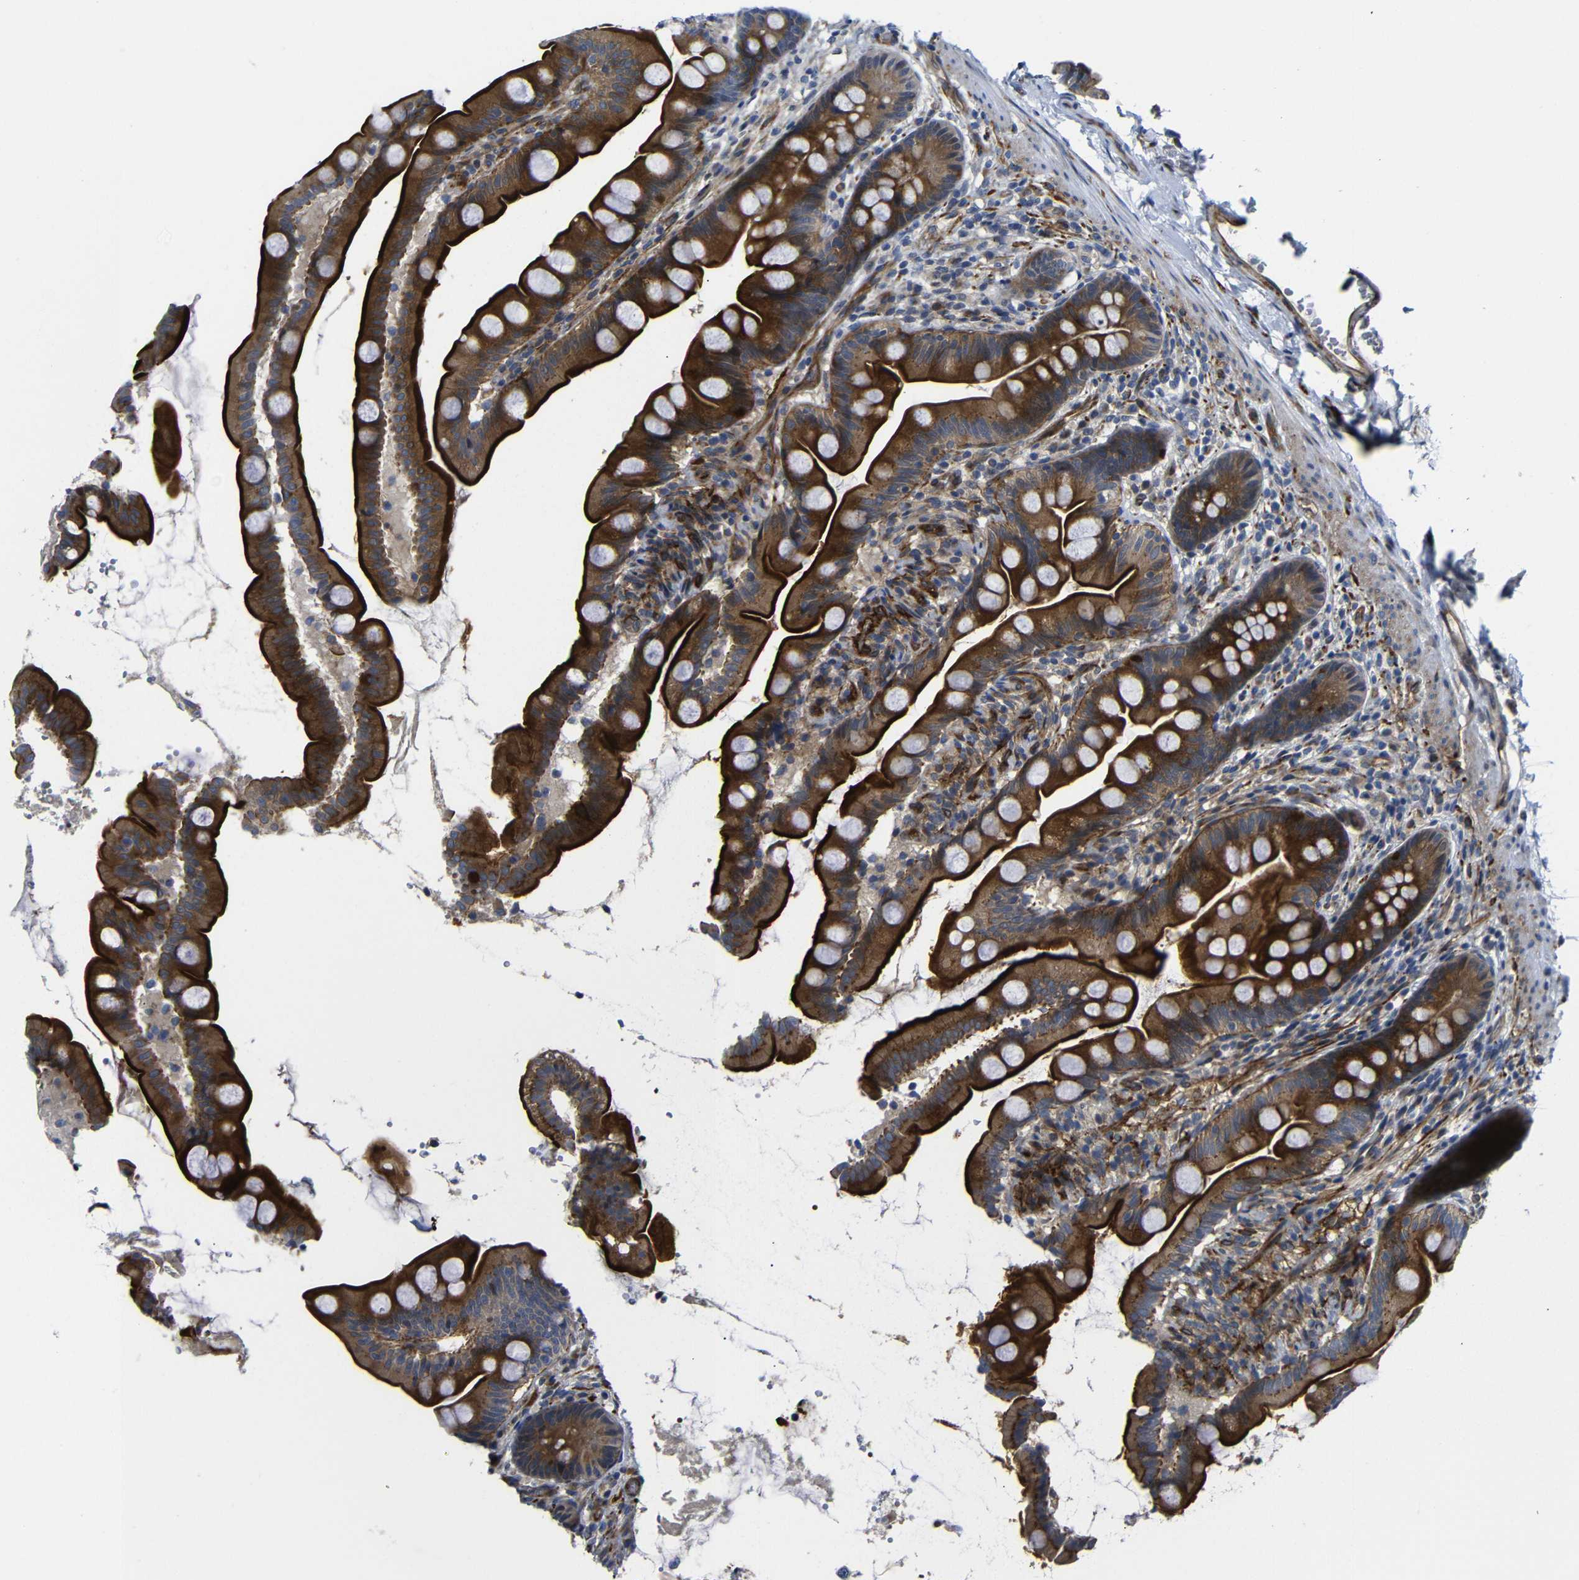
{"staining": {"intensity": "strong", "quantity": ">75%", "location": "cytoplasmic/membranous"}, "tissue": "small intestine", "cell_type": "Glandular cells", "image_type": "normal", "snomed": [{"axis": "morphology", "description": "Normal tissue, NOS"}, {"axis": "topography", "description": "Small intestine"}], "caption": "Glandular cells display strong cytoplasmic/membranous positivity in about >75% of cells in normal small intestine.", "gene": "PARP14", "patient": {"sex": "female", "age": 56}}